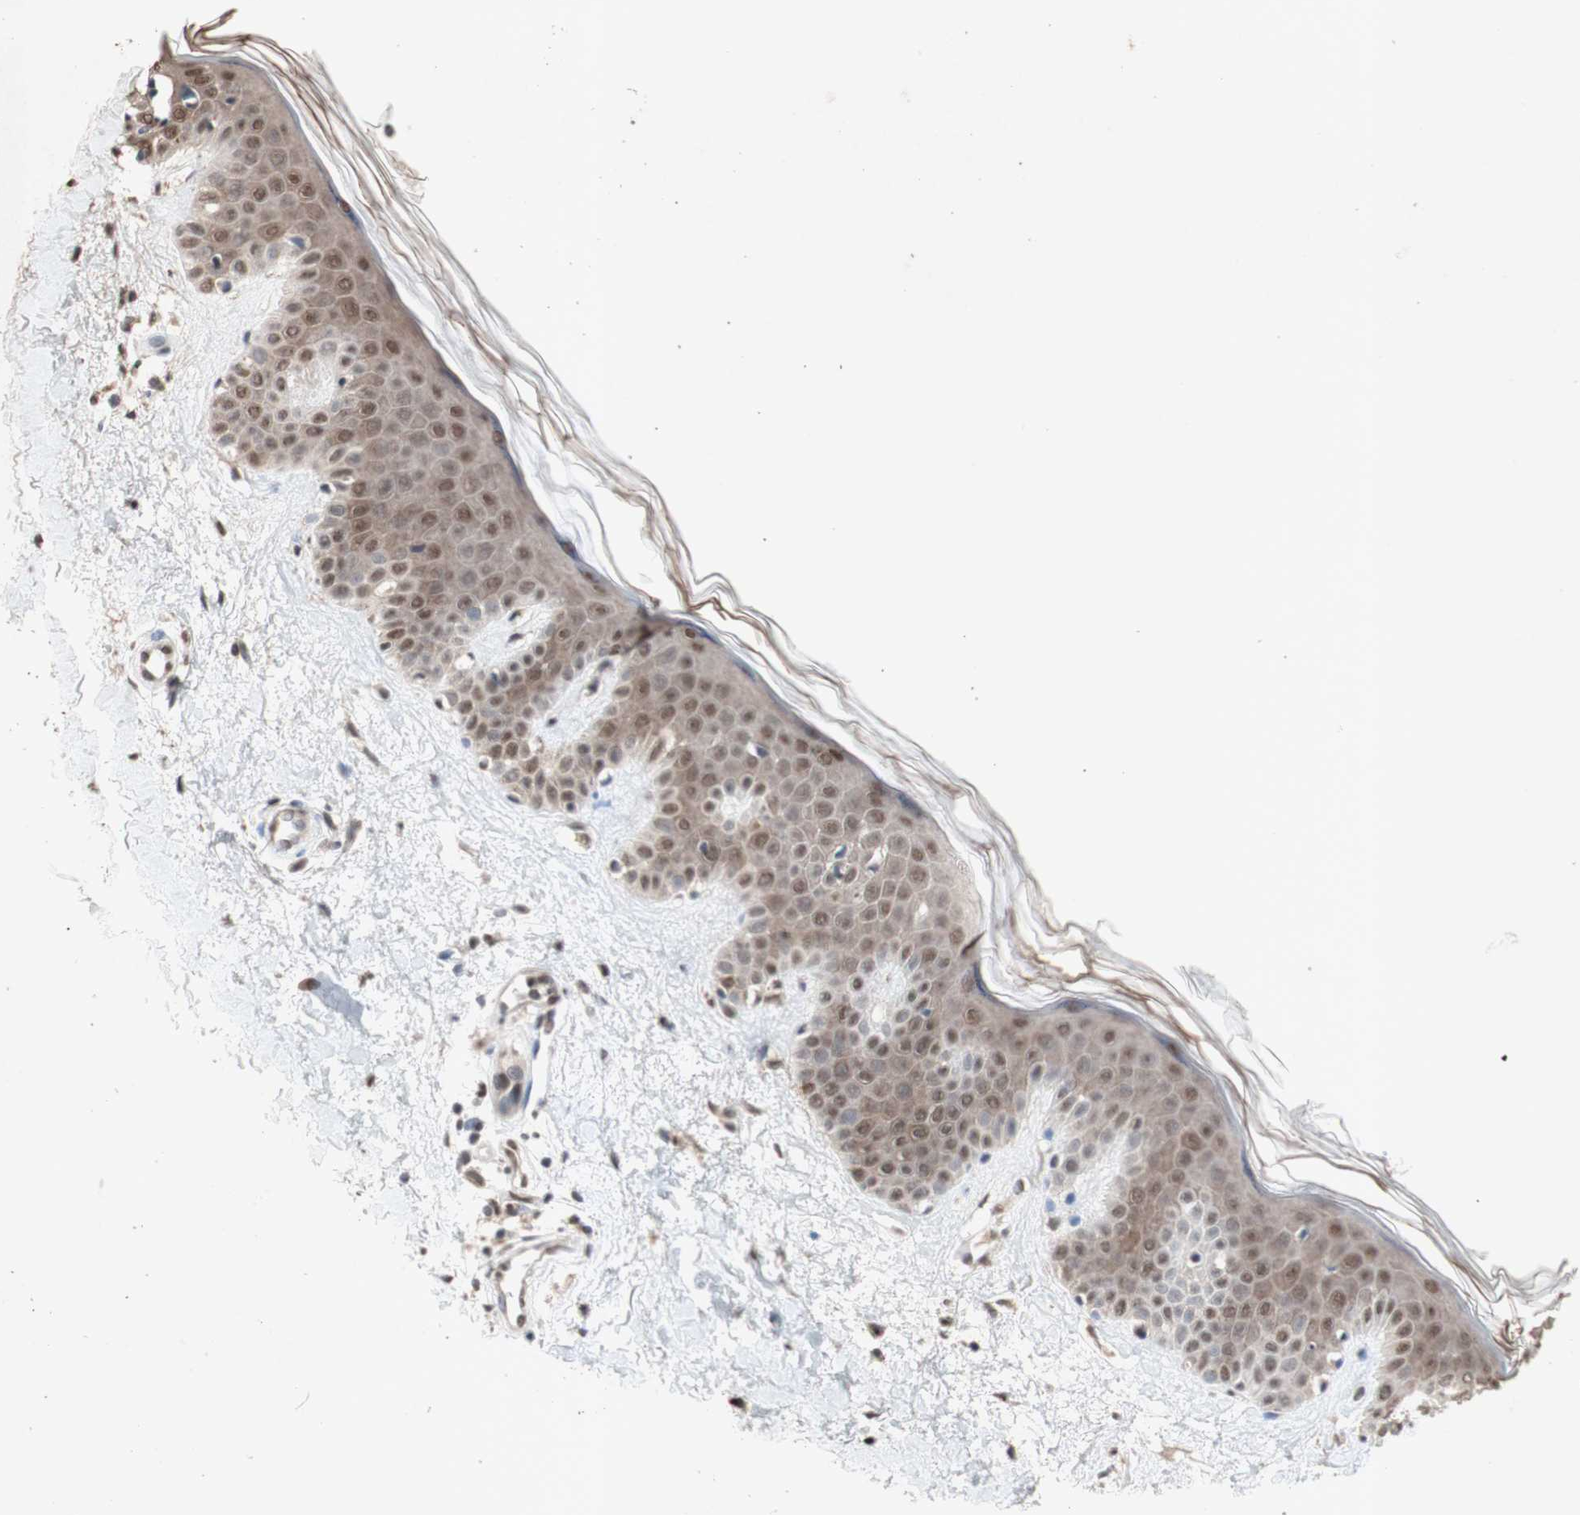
{"staining": {"intensity": "moderate", "quantity": ">75%", "location": "nuclear"}, "tissue": "skin", "cell_type": "Fibroblasts", "image_type": "normal", "snomed": [{"axis": "morphology", "description": "Normal tissue, NOS"}, {"axis": "topography", "description": "Skin"}], "caption": "Skin stained with a protein marker displays moderate staining in fibroblasts.", "gene": "SFPQ", "patient": {"sex": "male", "age": 67}}